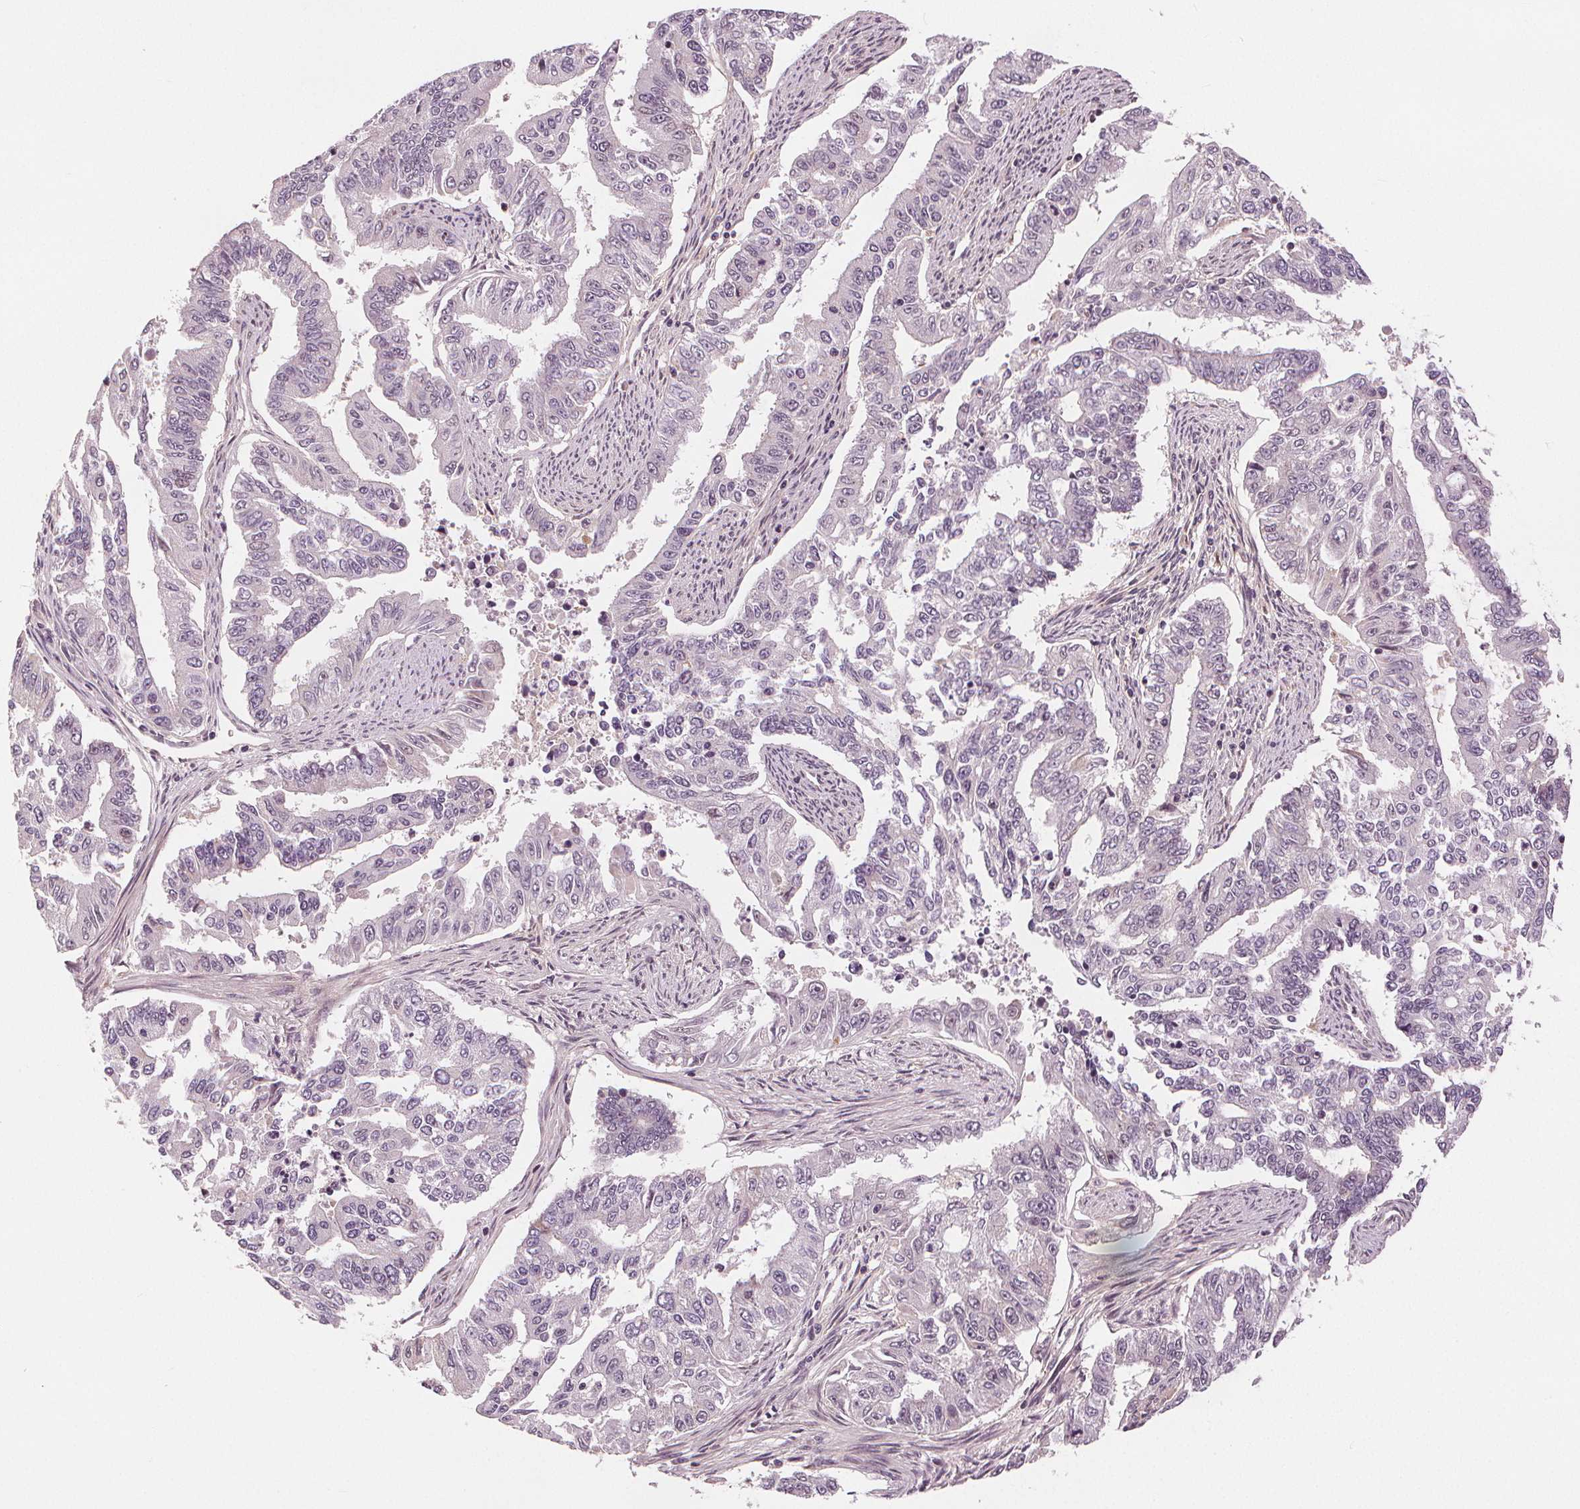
{"staining": {"intensity": "negative", "quantity": "none", "location": "none"}, "tissue": "endometrial cancer", "cell_type": "Tumor cells", "image_type": "cancer", "snomed": [{"axis": "morphology", "description": "Adenocarcinoma, NOS"}, {"axis": "topography", "description": "Uterus"}], "caption": "Tumor cells show no significant protein expression in endometrial cancer (adenocarcinoma).", "gene": "SLC34A1", "patient": {"sex": "female", "age": 59}}